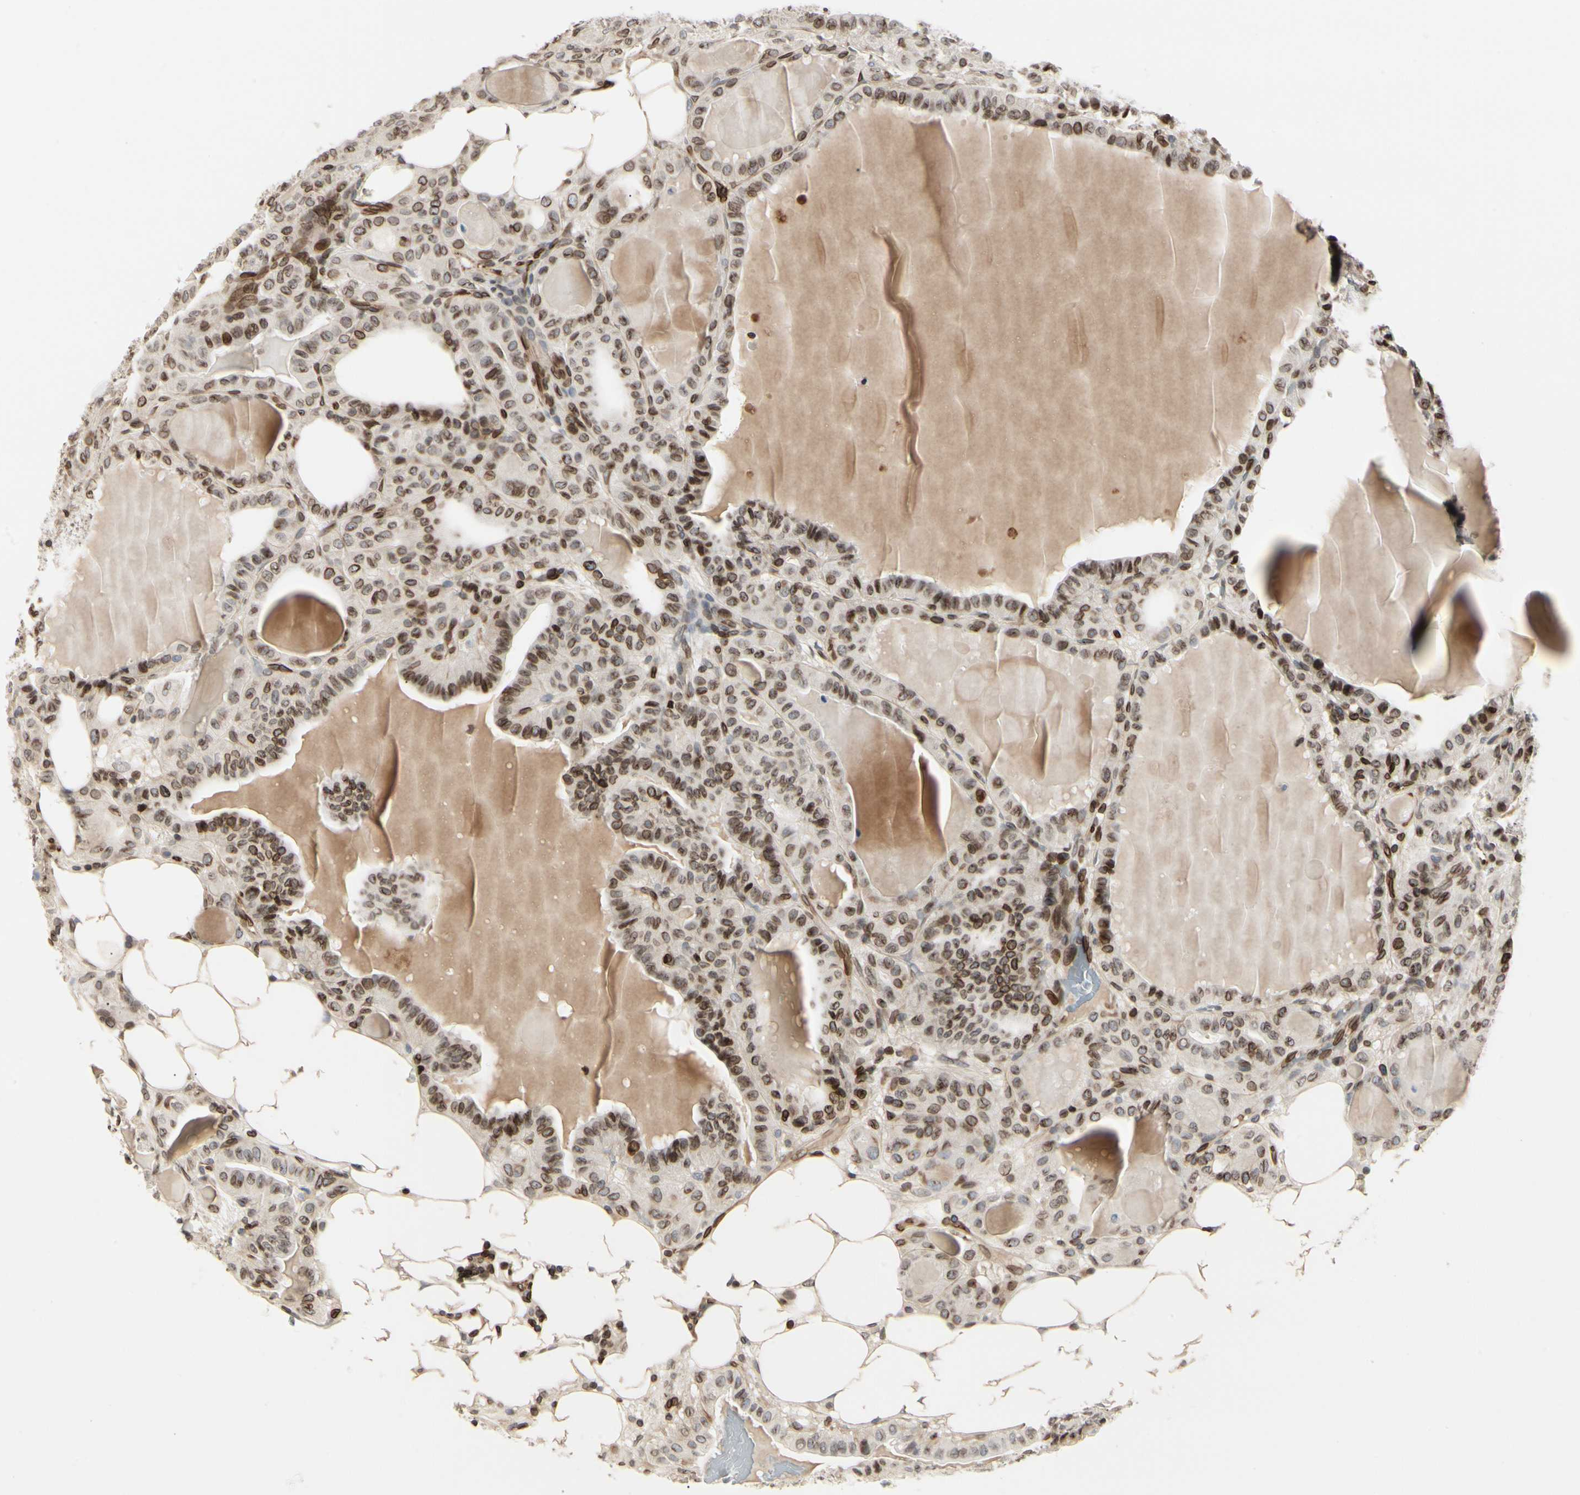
{"staining": {"intensity": "moderate", "quantity": ">75%", "location": "nuclear"}, "tissue": "thyroid cancer", "cell_type": "Tumor cells", "image_type": "cancer", "snomed": [{"axis": "morphology", "description": "Papillary adenocarcinoma, NOS"}, {"axis": "topography", "description": "Thyroid gland"}], "caption": "Immunohistochemical staining of thyroid cancer exhibits medium levels of moderate nuclear protein expression in approximately >75% of tumor cells.", "gene": "TMPO", "patient": {"sex": "male", "age": 77}}